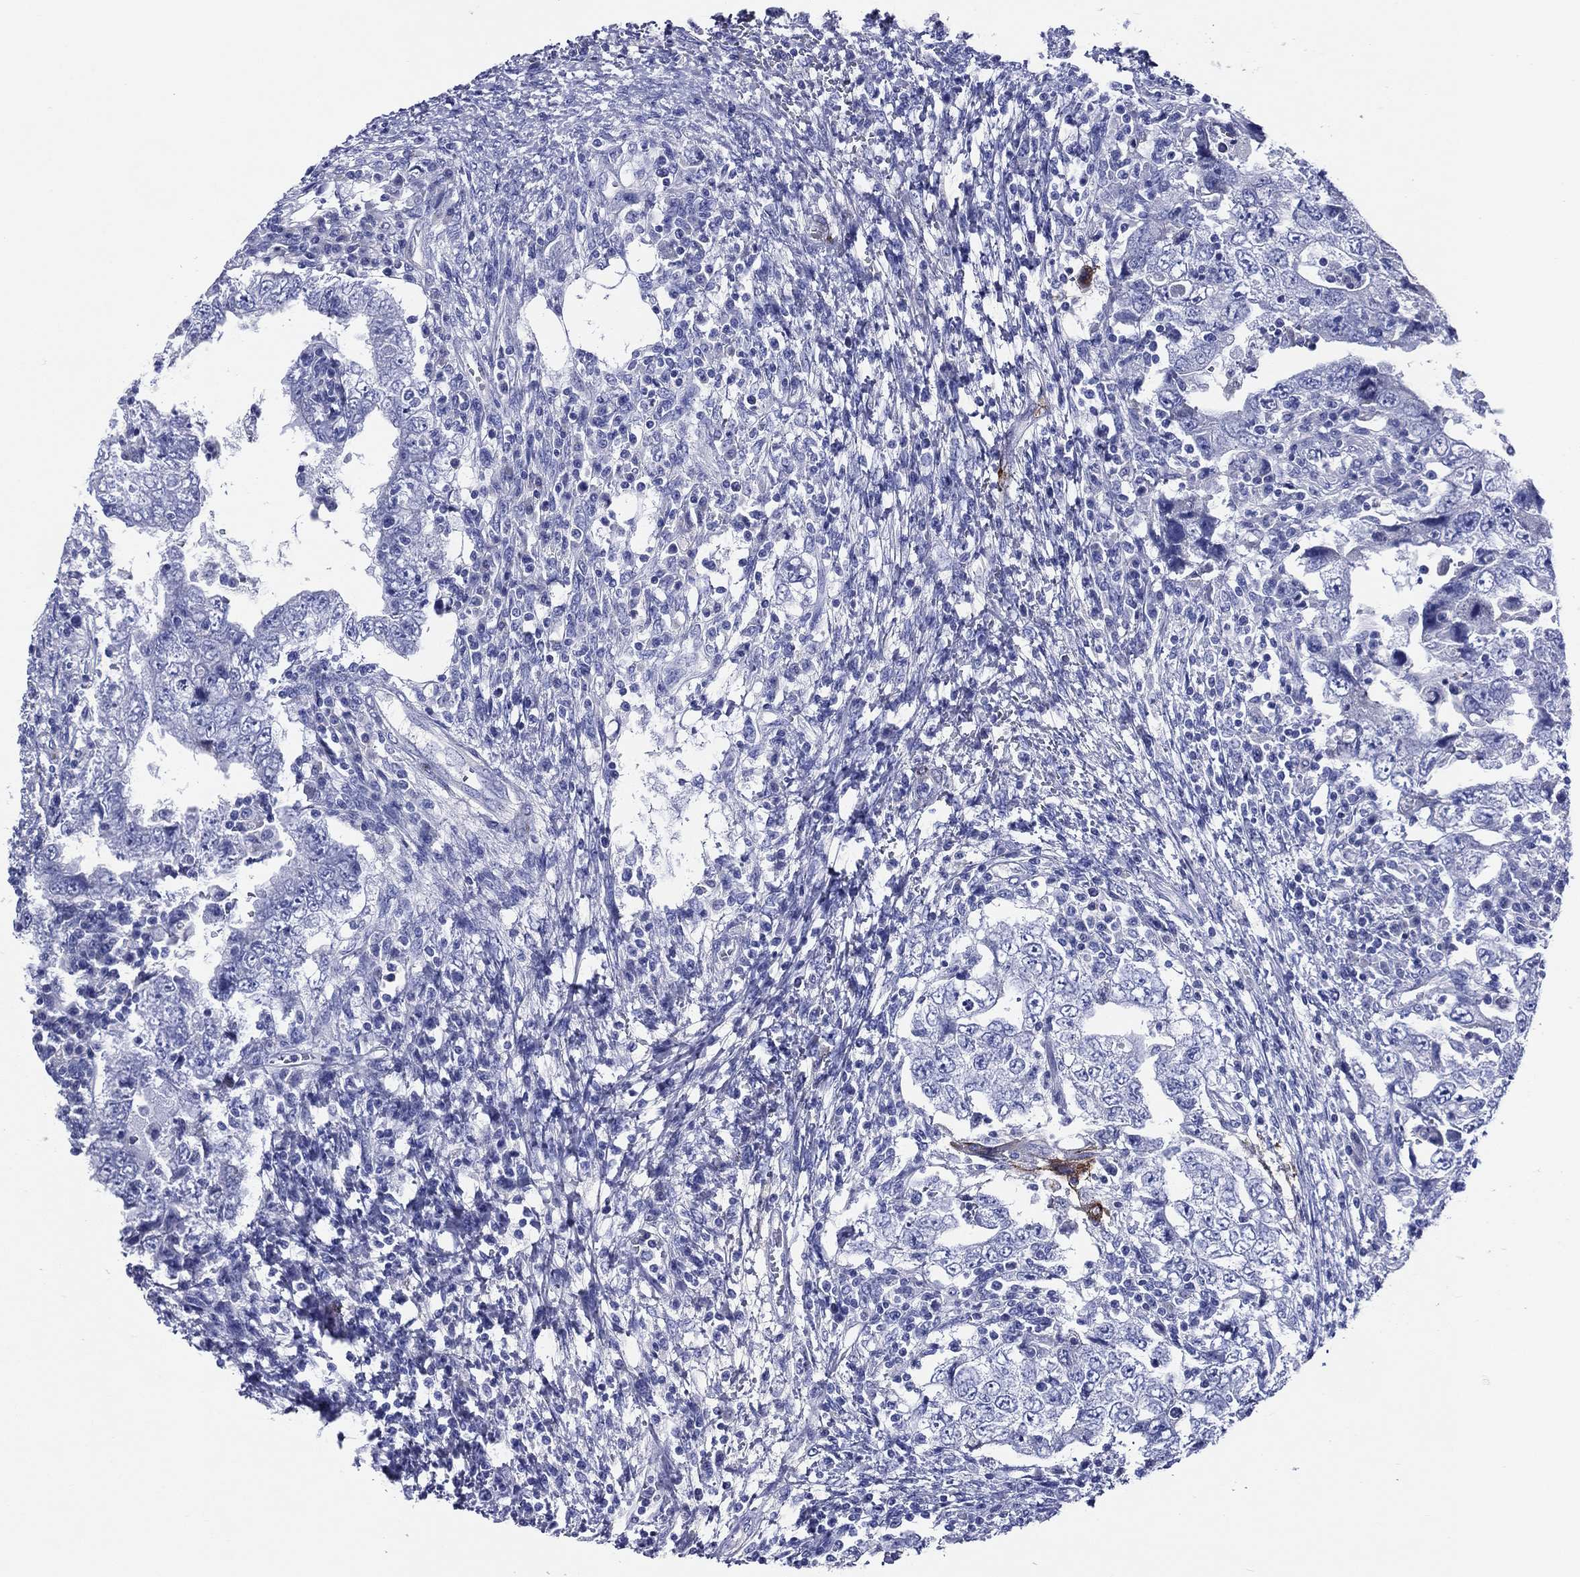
{"staining": {"intensity": "negative", "quantity": "none", "location": "none"}, "tissue": "testis cancer", "cell_type": "Tumor cells", "image_type": "cancer", "snomed": [{"axis": "morphology", "description": "Carcinoma, Embryonal, NOS"}, {"axis": "topography", "description": "Testis"}], "caption": "This is an IHC photomicrograph of human testis embryonal carcinoma. There is no positivity in tumor cells.", "gene": "ACE2", "patient": {"sex": "male", "age": 26}}